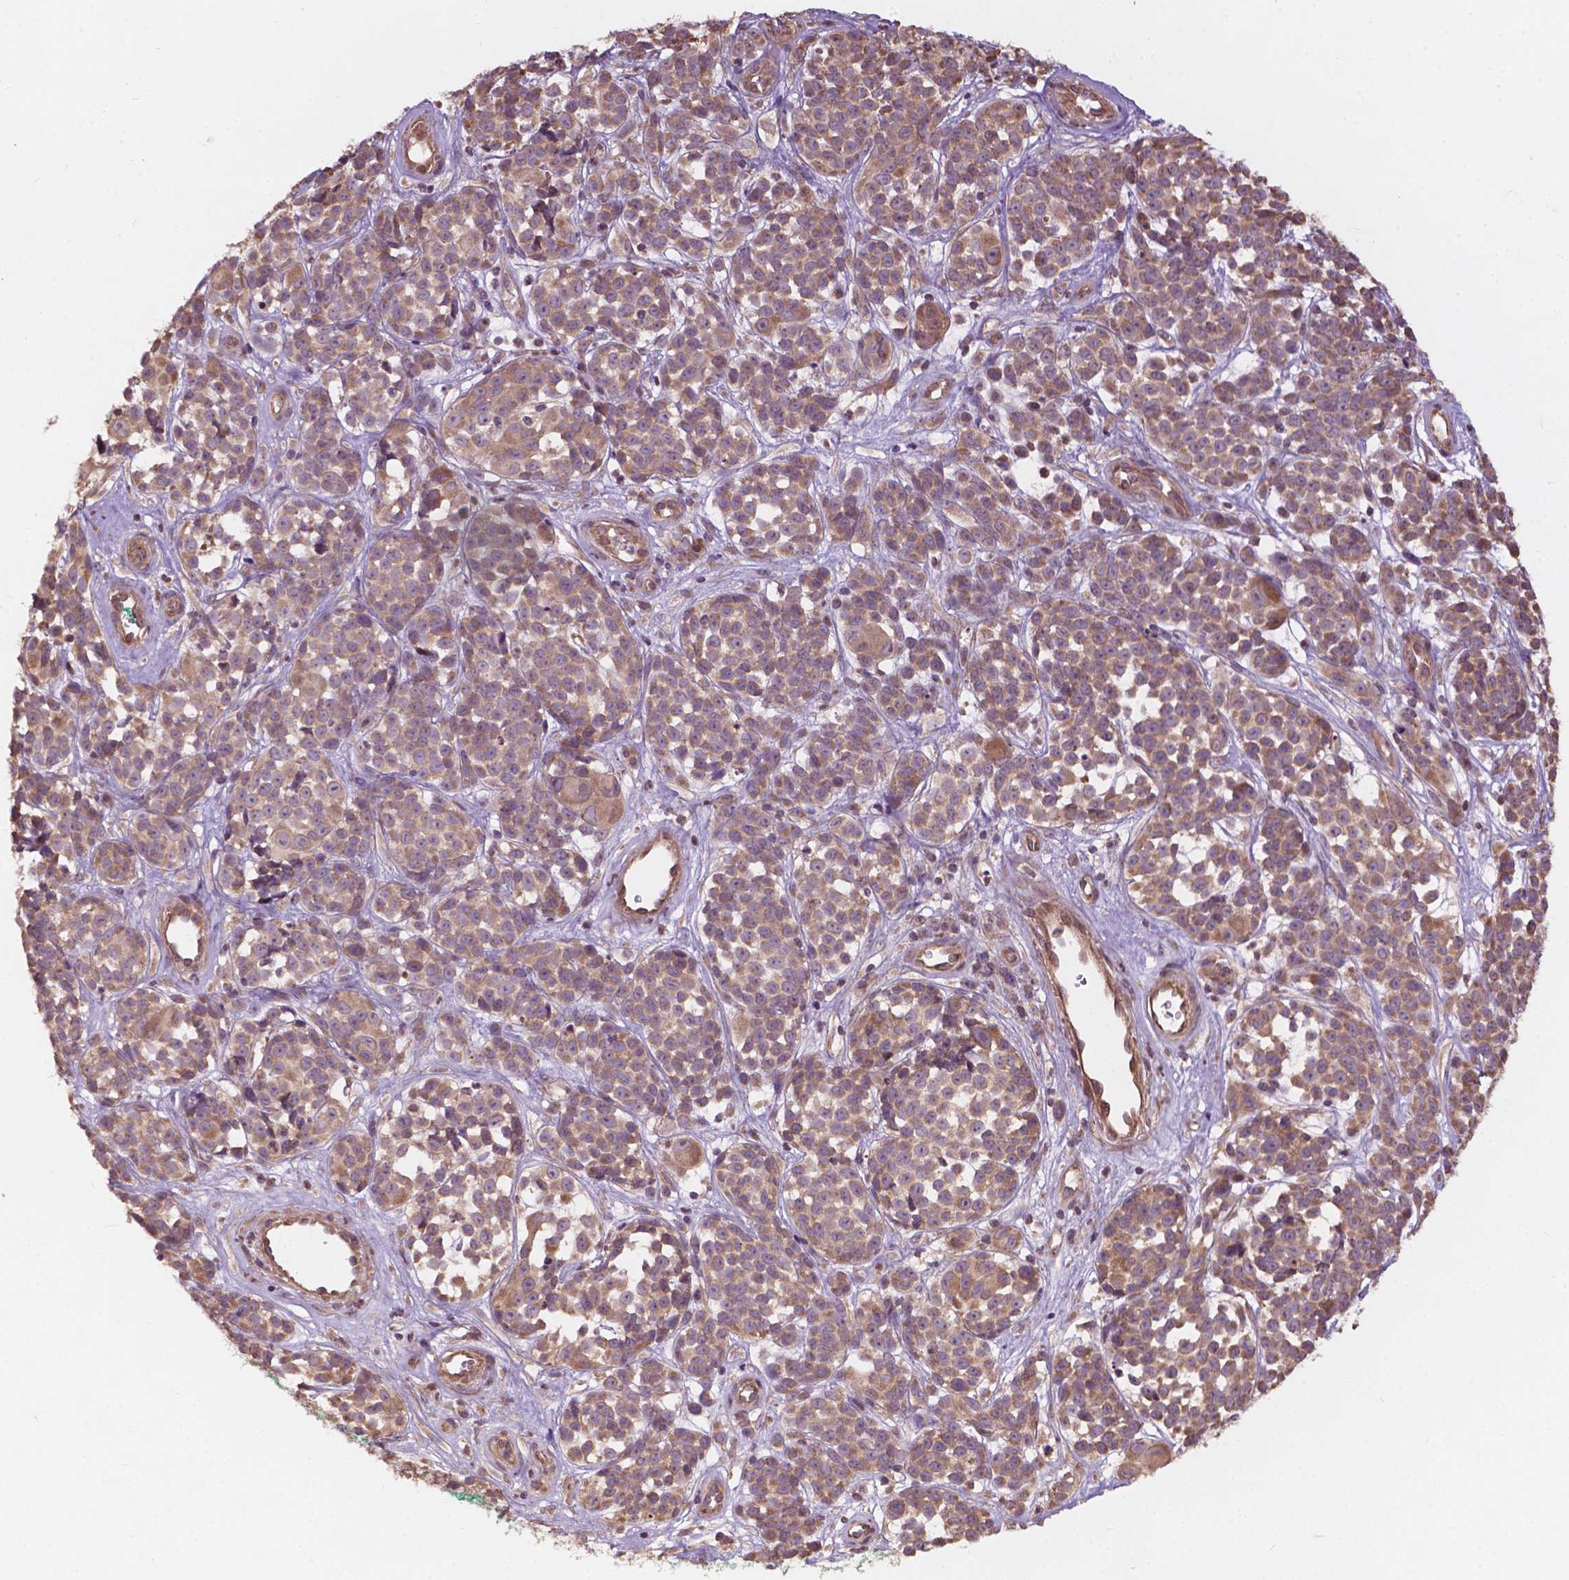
{"staining": {"intensity": "moderate", "quantity": ">75%", "location": "cytoplasmic/membranous"}, "tissue": "melanoma", "cell_type": "Tumor cells", "image_type": "cancer", "snomed": [{"axis": "morphology", "description": "Malignant melanoma, NOS"}, {"axis": "topography", "description": "Skin"}], "caption": "An immunohistochemistry image of neoplastic tissue is shown. Protein staining in brown labels moderate cytoplasmic/membranous positivity in malignant melanoma within tumor cells. (Stains: DAB (3,3'-diaminobenzidine) in brown, nuclei in blue, Microscopy: brightfield microscopy at high magnification).", "gene": "CDC42BPA", "patient": {"sex": "female", "age": 88}}